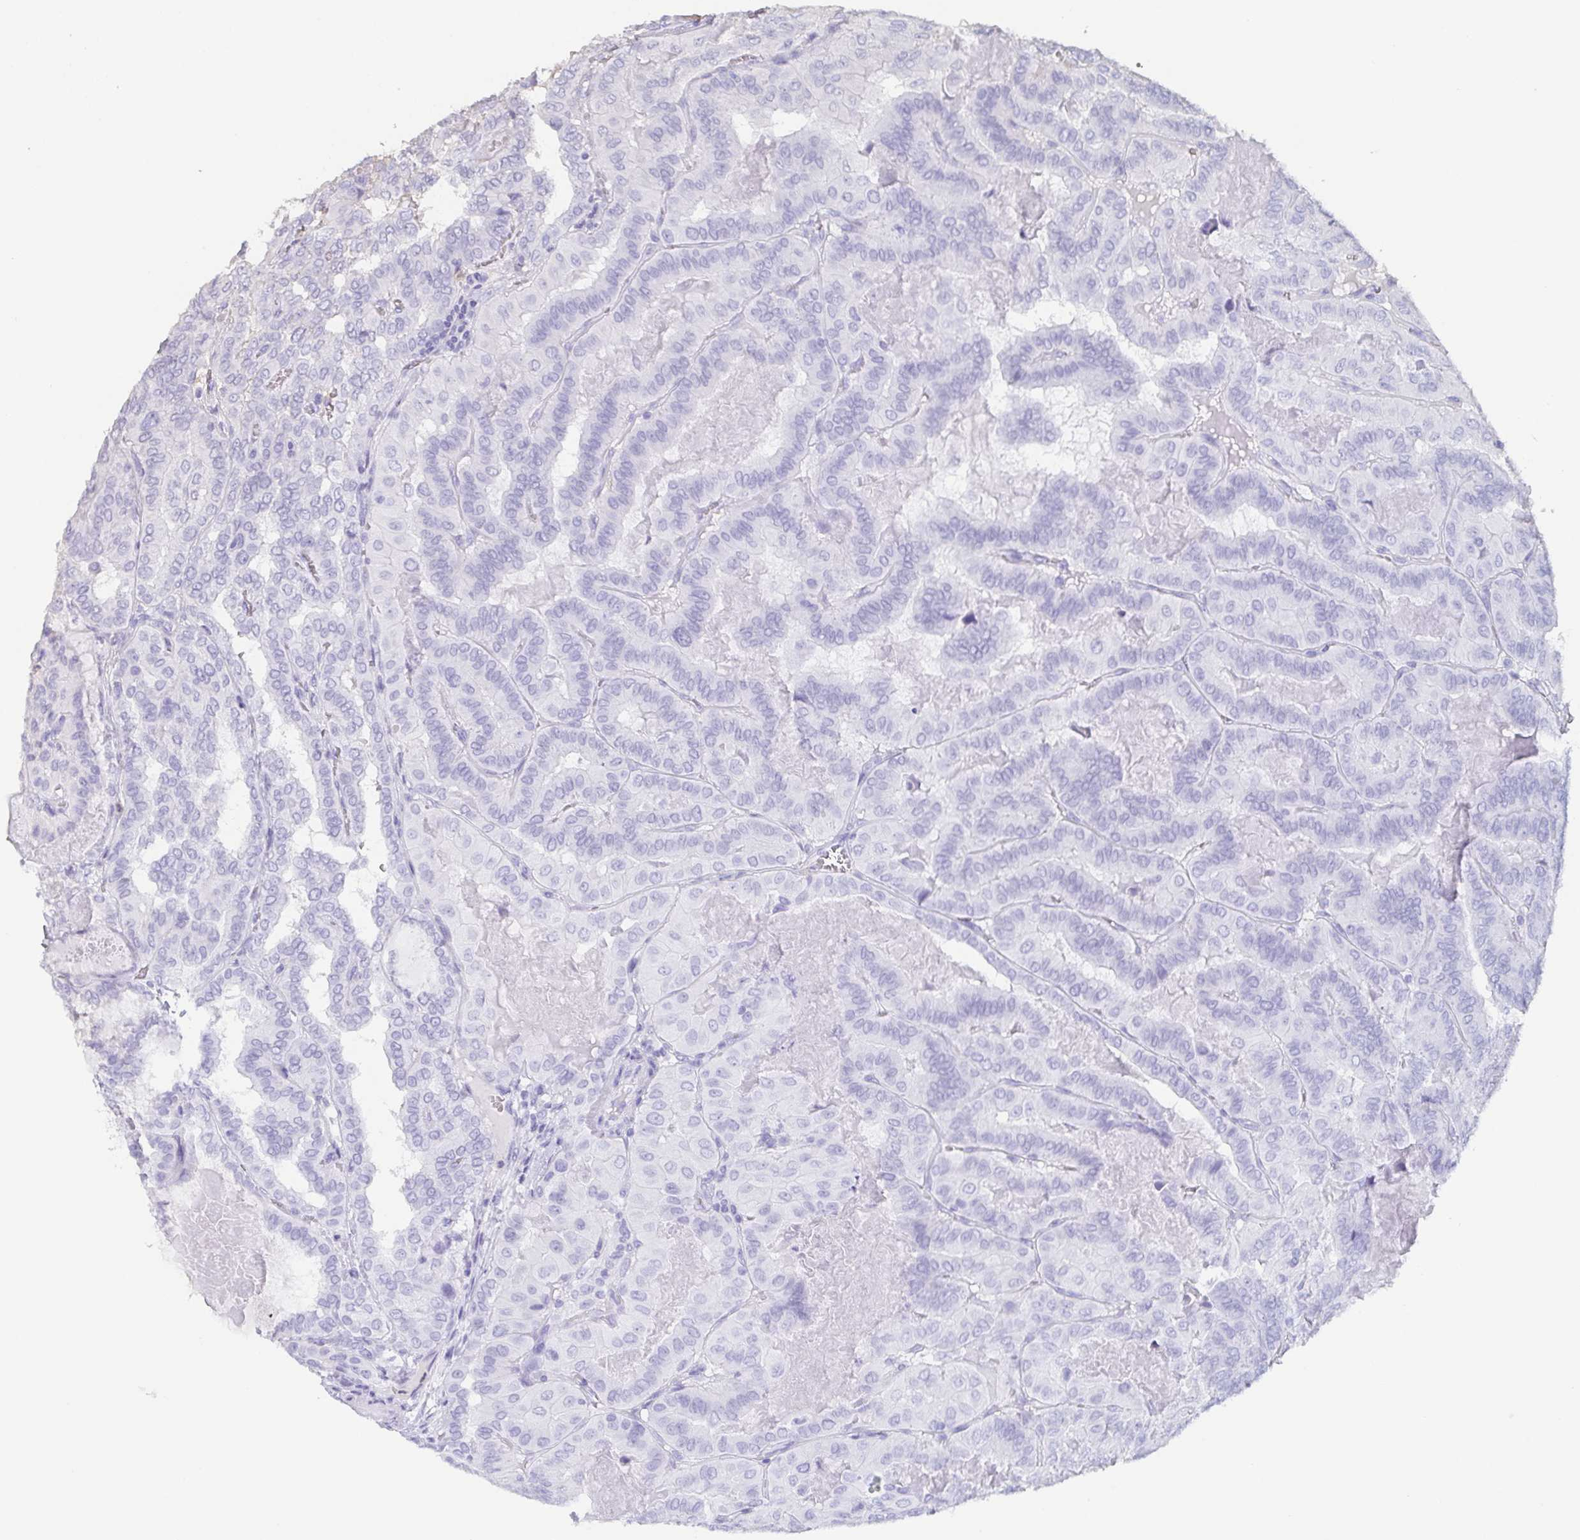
{"staining": {"intensity": "negative", "quantity": "none", "location": "none"}, "tissue": "thyroid cancer", "cell_type": "Tumor cells", "image_type": "cancer", "snomed": [{"axis": "morphology", "description": "Papillary adenocarcinoma, NOS"}, {"axis": "topography", "description": "Thyroid gland"}], "caption": "IHC image of human thyroid papillary adenocarcinoma stained for a protein (brown), which displays no staining in tumor cells.", "gene": "BPIFA2", "patient": {"sex": "female", "age": 46}}